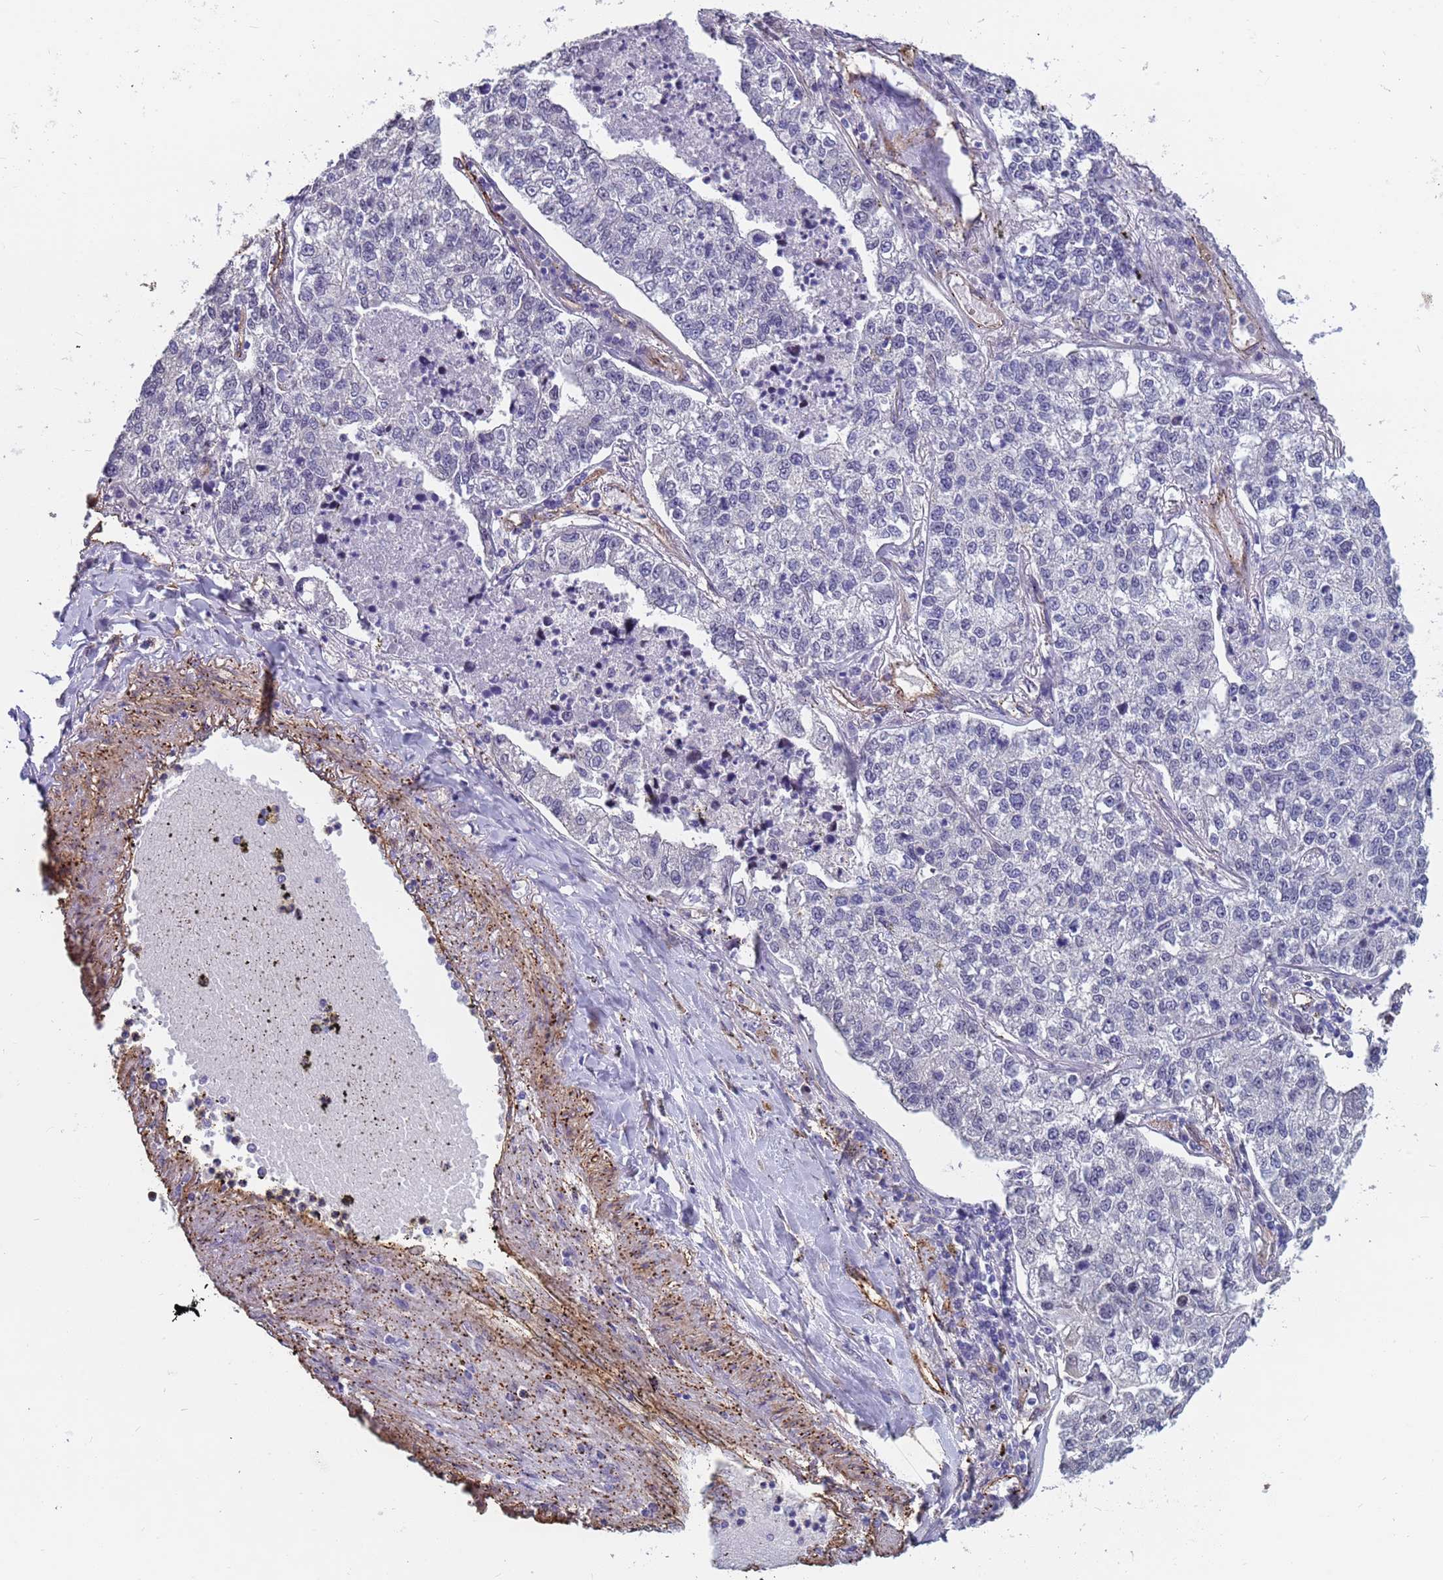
{"staining": {"intensity": "negative", "quantity": "none", "location": "none"}, "tissue": "lung cancer", "cell_type": "Tumor cells", "image_type": "cancer", "snomed": [{"axis": "morphology", "description": "Adenocarcinoma, NOS"}, {"axis": "topography", "description": "Lung"}], "caption": "Lung adenocarcinoma stained for a protein using immunohistochemistry (IHC) exhibits no staining tumor cells.", "gene": "EHD2", "patient": {"sex": "male", "age": 49}}